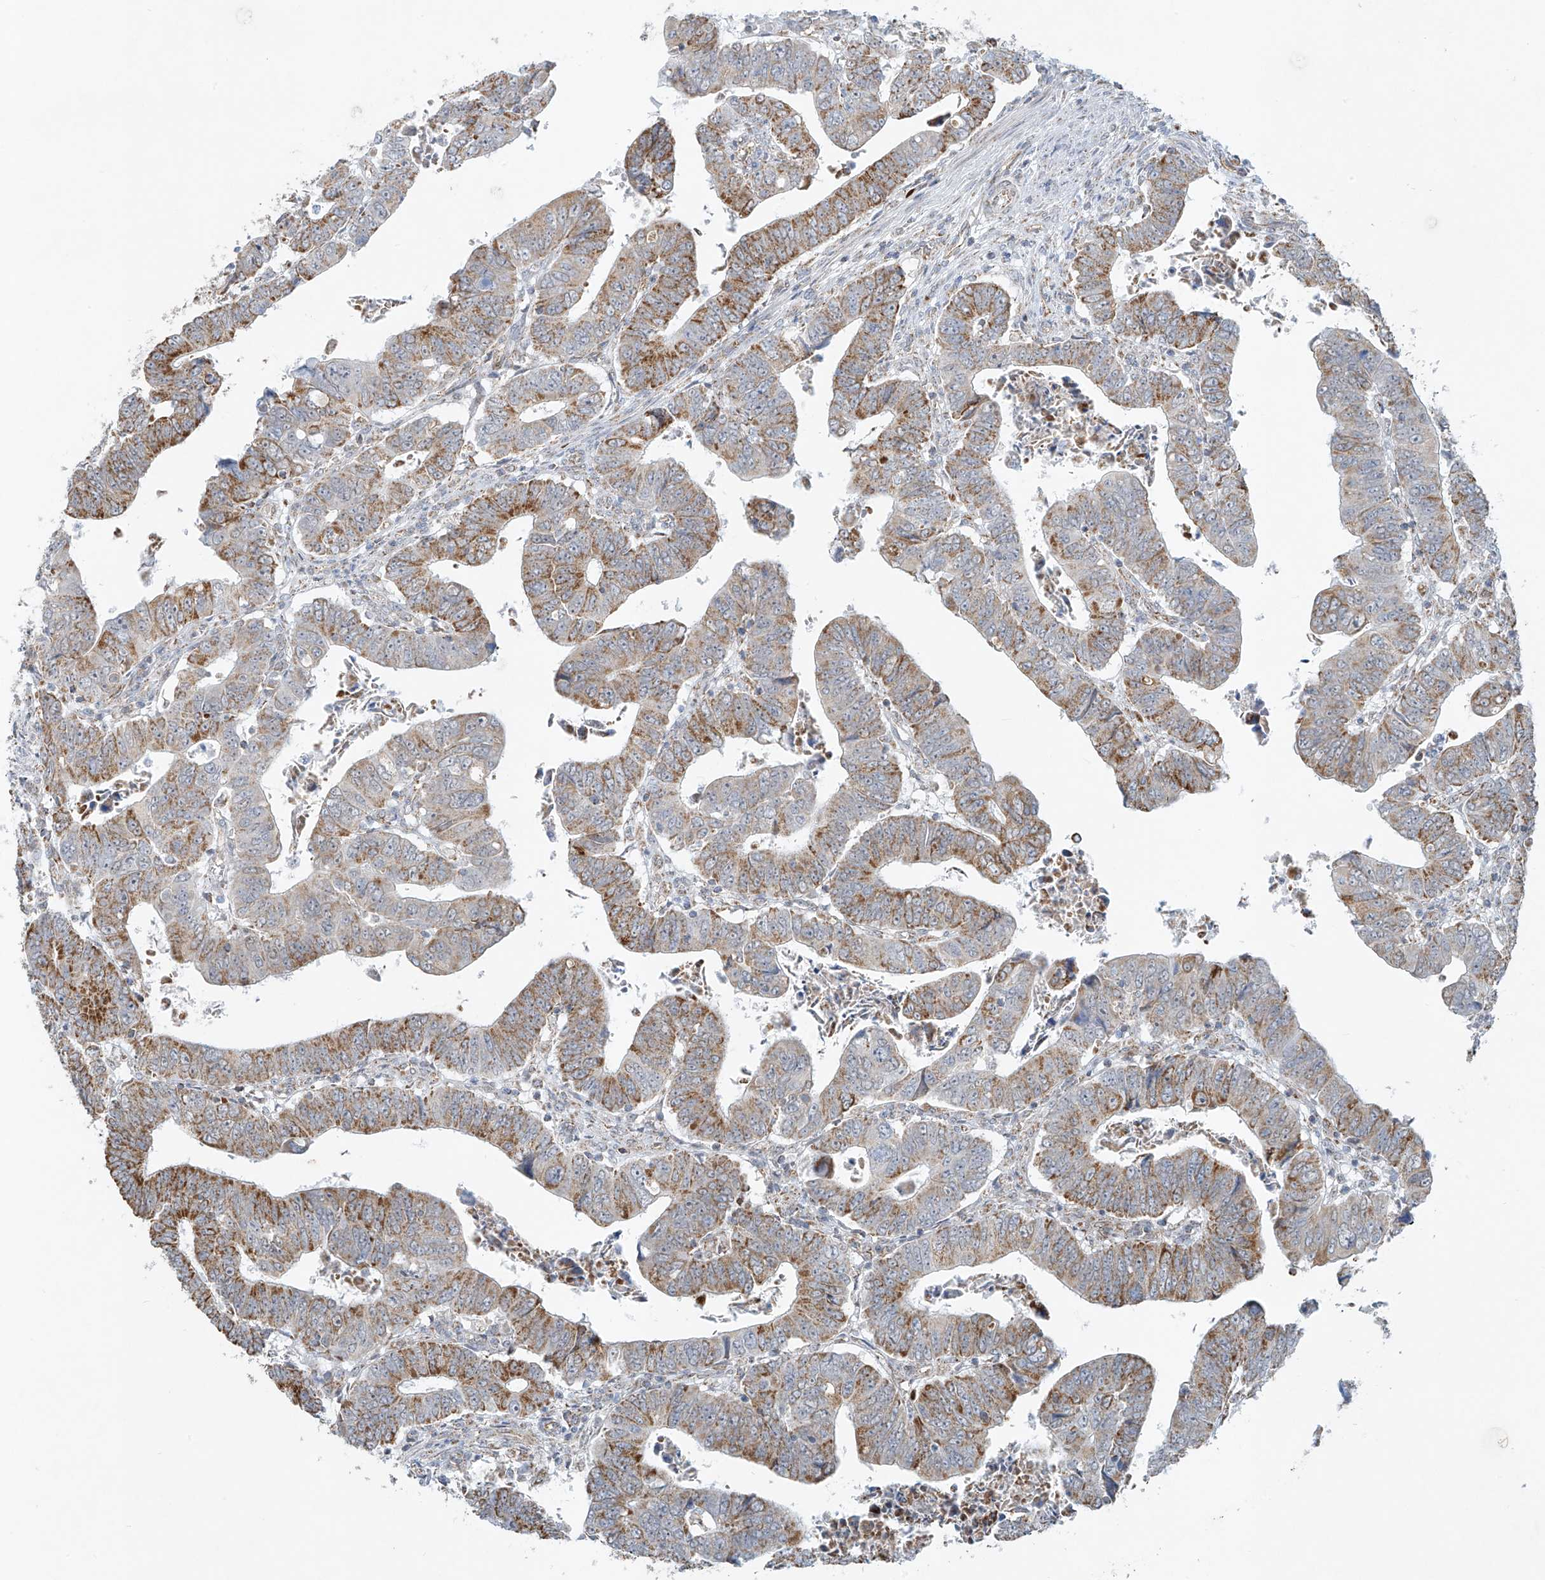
{"staining": {"intensity": "moderate", "quantity": ">75%", "location": "cytoplasmic/membranous"}, "tissue": "colorectal cancer", "cell_type": "Tumor cells", "image_type": "cancer", "snomed": [{"axis": "morphology", "description": "Normal tissue, NOS"}, {"axis": "morphology", "description": "Adenocarcinoma, NOS"}, {"axis": "topography", "description": "Rectum"}], "caption": "Colorectal cancer stained for a protein reveals moderate cytoplasmic/membranous positivity in tumor cells.", "gene": "SMDT1", "patient": {"sex": "female", "age": 65}}